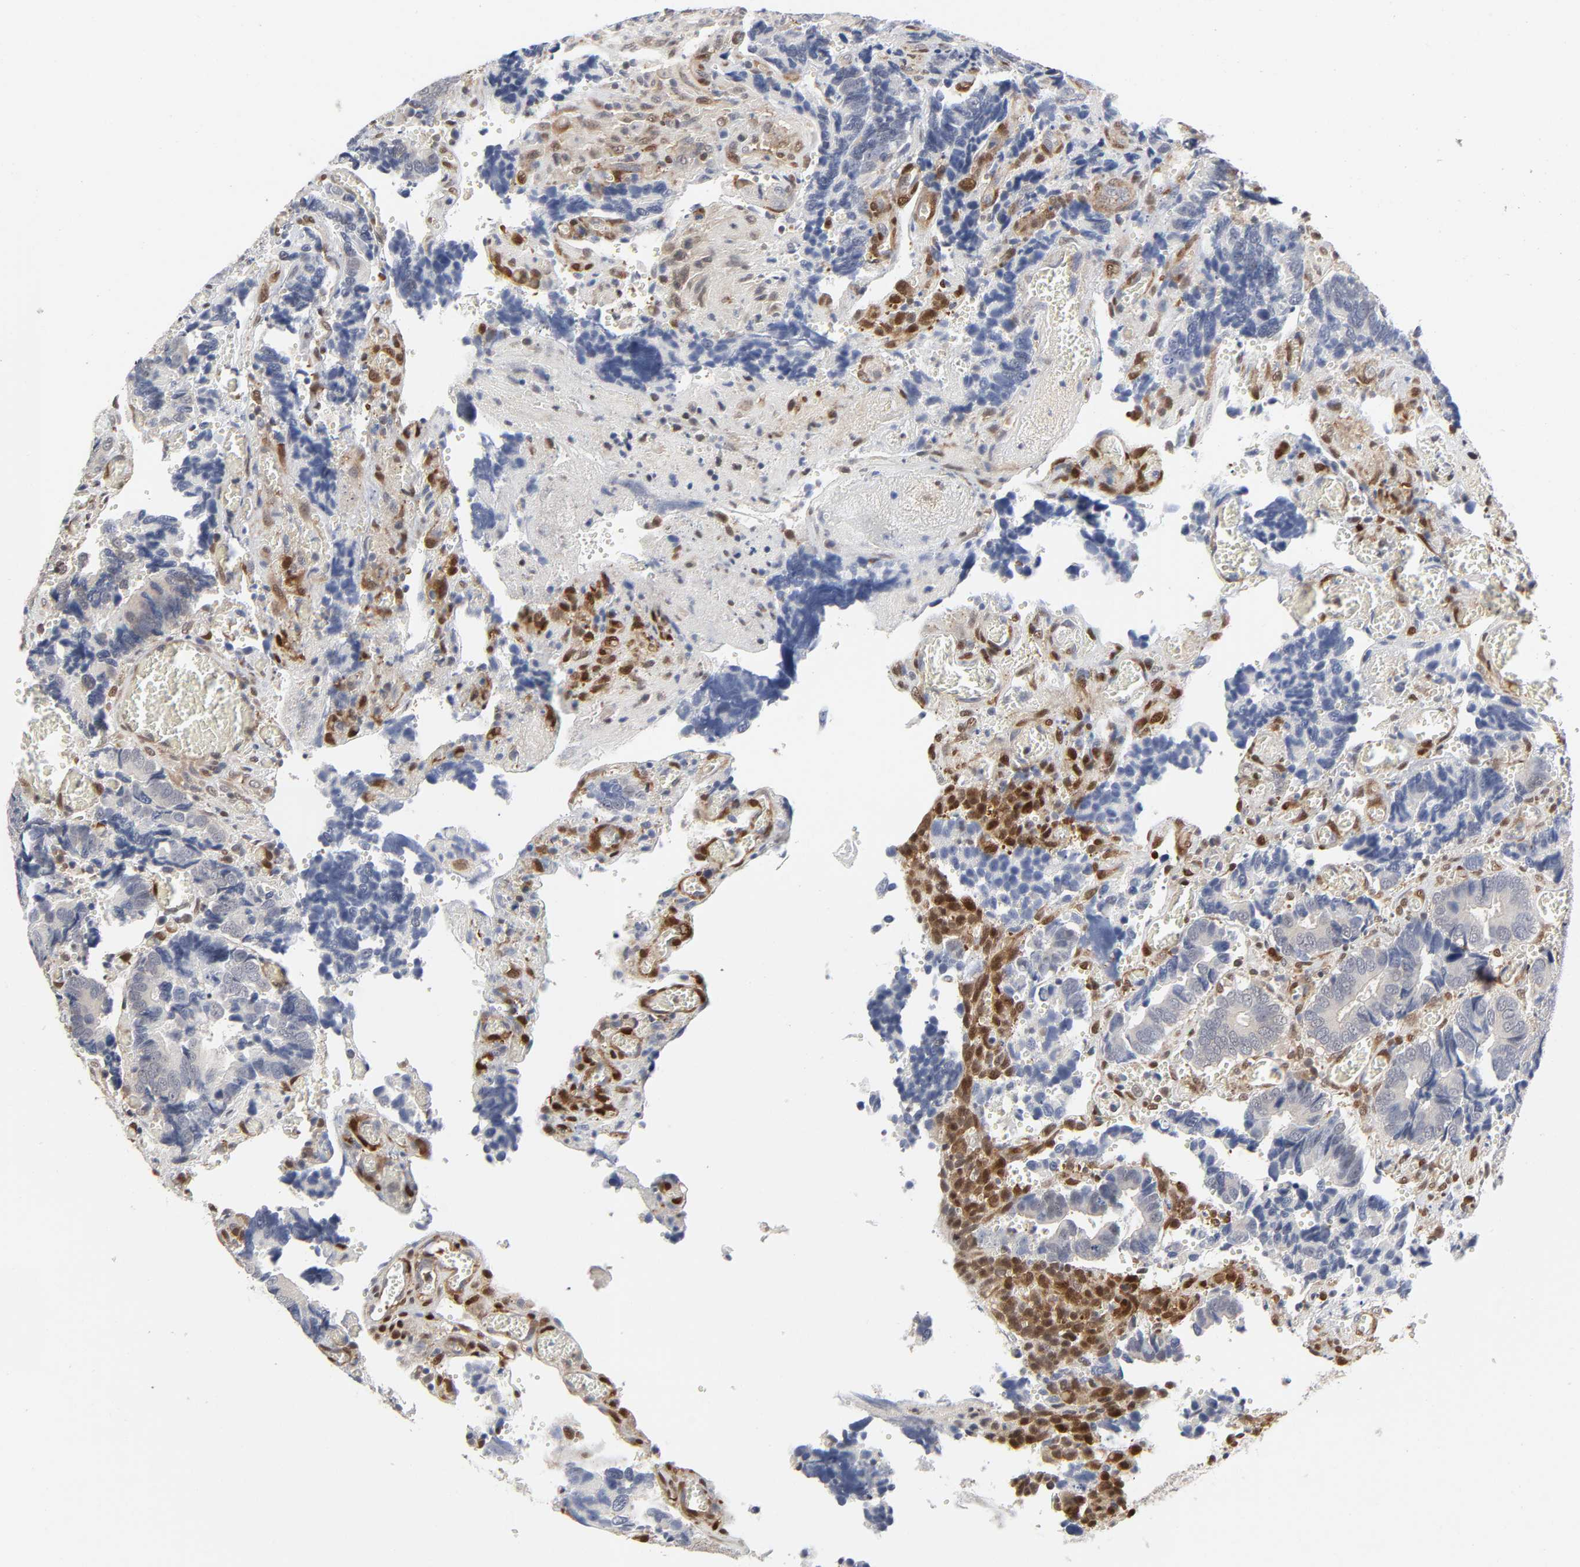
{"staining": {"intensity": "negative", "quantity": "none", "location": "none"}, "tissue": "colorectal cancer", "cell_type": "Tumor cells", "image_type": "cancer", "snomed": [{"axis": "morphology", "description": "Adenocarcinoma, NOS"}, {"axis": "topography", "description": "Colon"}], "caption": "Protein analysis of colorectal cancer (adenocarcinoma) shows no significant positivity in tumor cells.", "gene": "PTEN", "patient": {"sex": "male", "age": 72}}